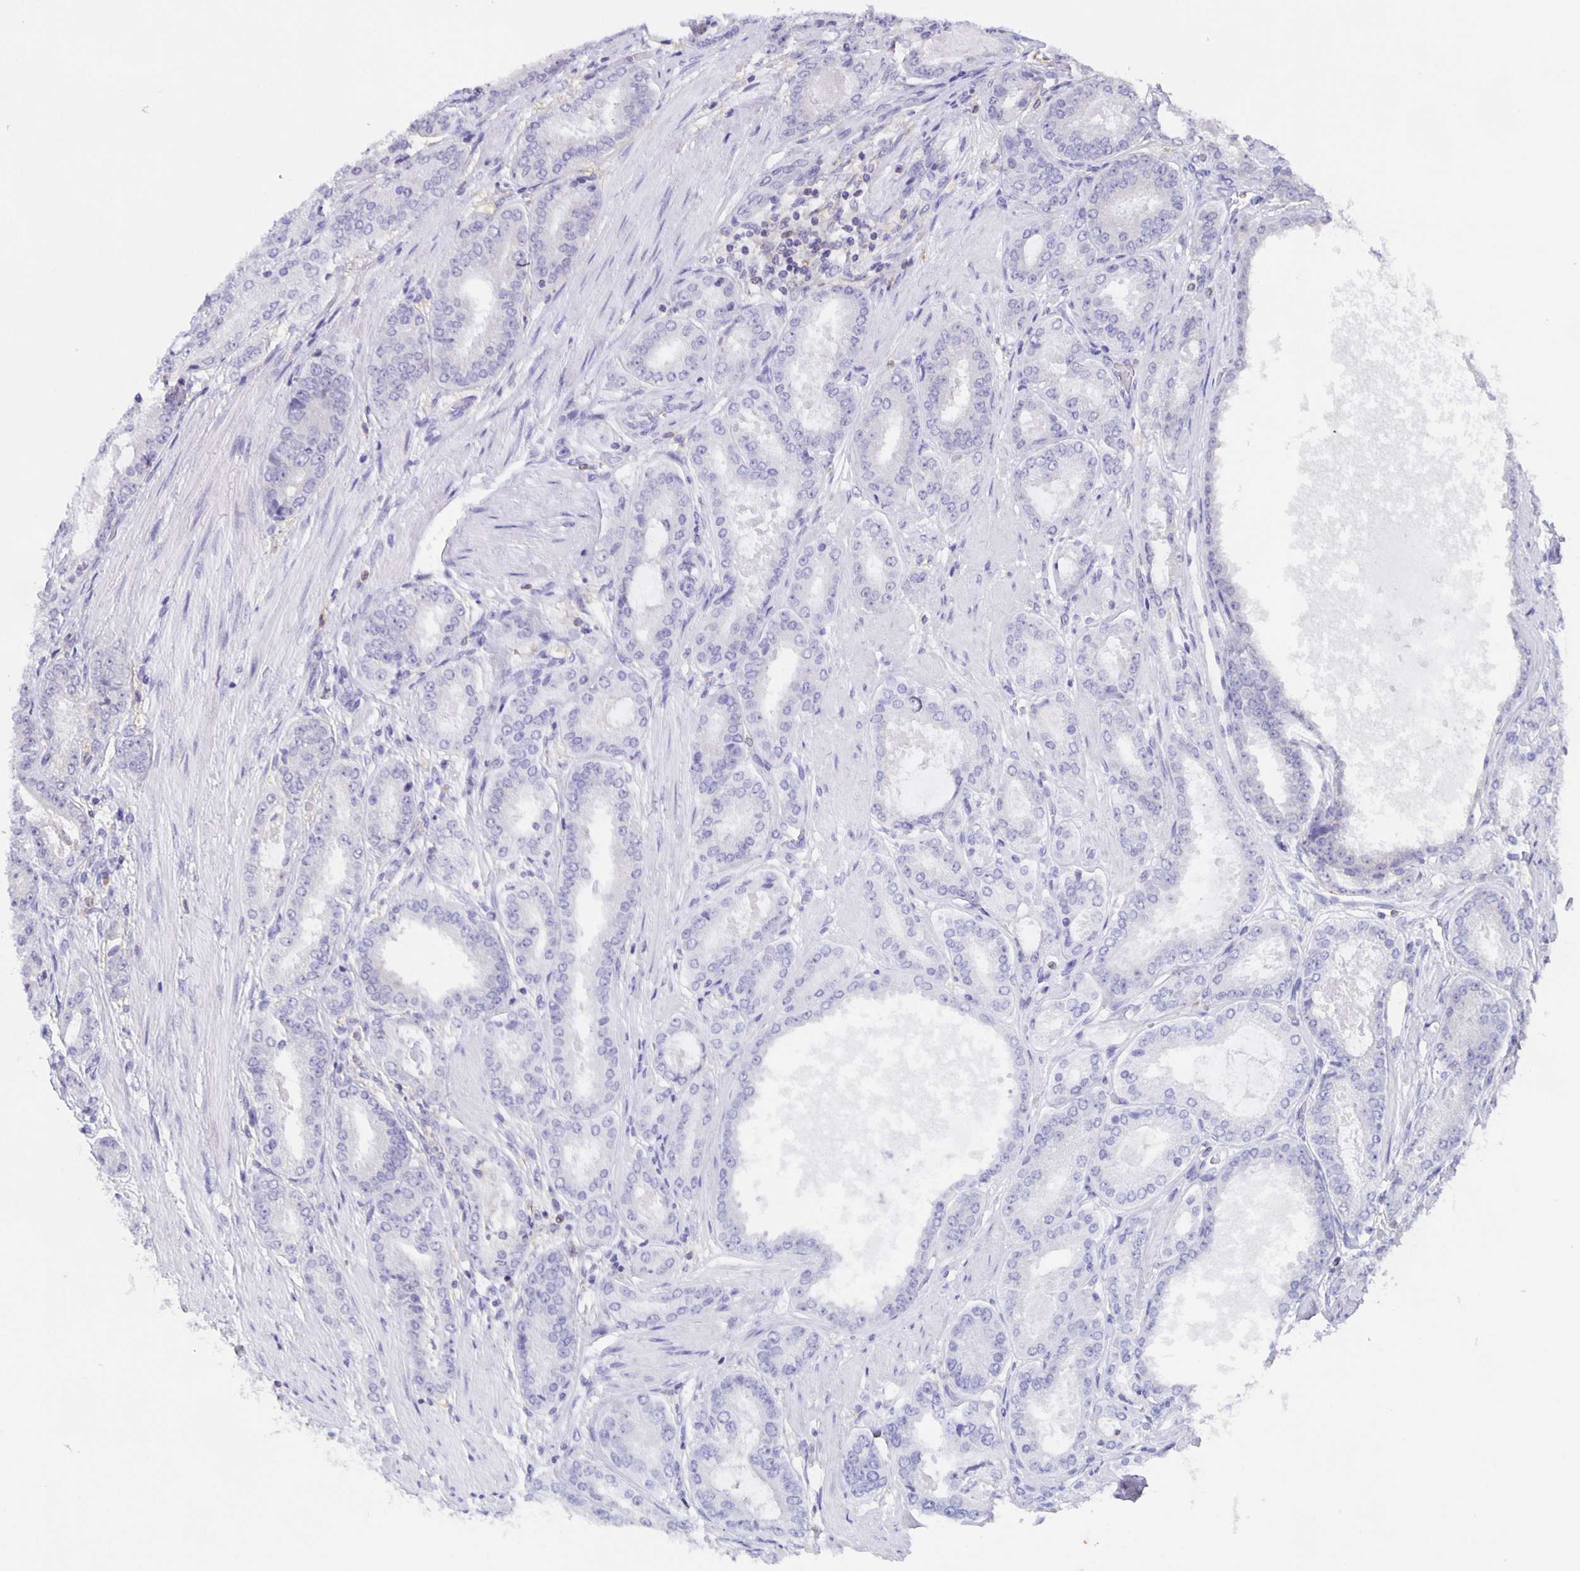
{"staining": {"intensity": "negative", "quantity": "none", "location": "none"}, "tissue": "prostate cancer", "cell_type": "Tumor cells", "image_type": "cancer", "snomed": [{"axis": "morphology", "description": "Adenocarcinoma, High grade"}, {"axis": "topography", "description": "Prostate"}], "caption": "Tumor cells are negative for protein expression in human prostate cancer.", "gene": "MARCHF6", "patient": {"sex": "male", "age": 63}}